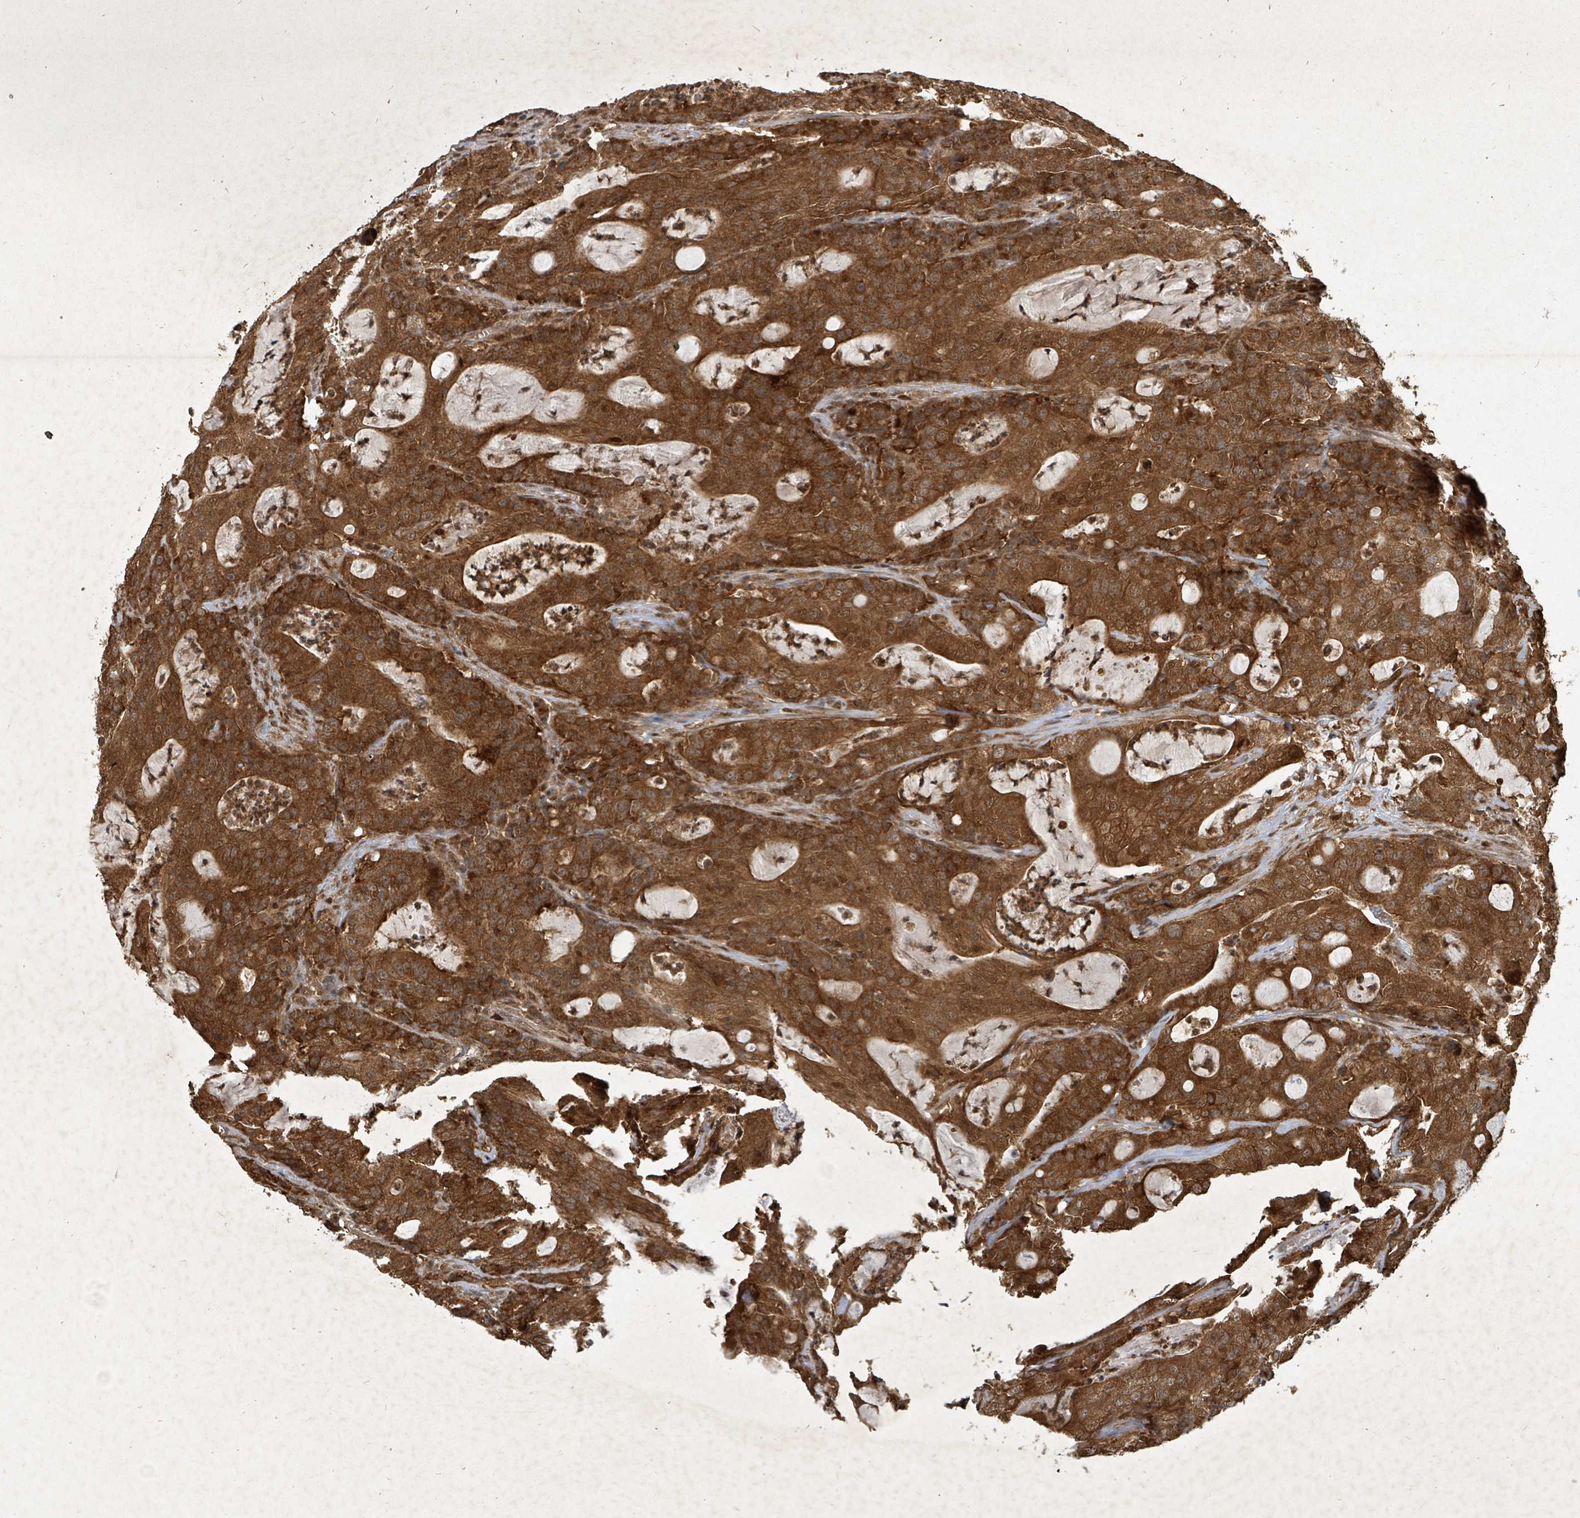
{"staining": {"intensity": "strong", "quantity": ">75%", "location": "cytoplasmic/membranous"}, "tissue": "colorectal cancer", "cell_type": "Tumor cells", "image_type": "cancer", "snomed": [{"axis": "morphology", "description": "Adenocarcinoma, NOS"}, {"axis": "topography", "description": "Colon"}], "caption": "Immunohistochemistry (IHC) photomicrograph of human colorectal cancer stained for a protein (brown), which reveals high levels of strong cytoplasmic/membranous expression in about >75% of tumor cells.", "gene": "KDM4E", "patient": {"sex": "male", "age": 83}}